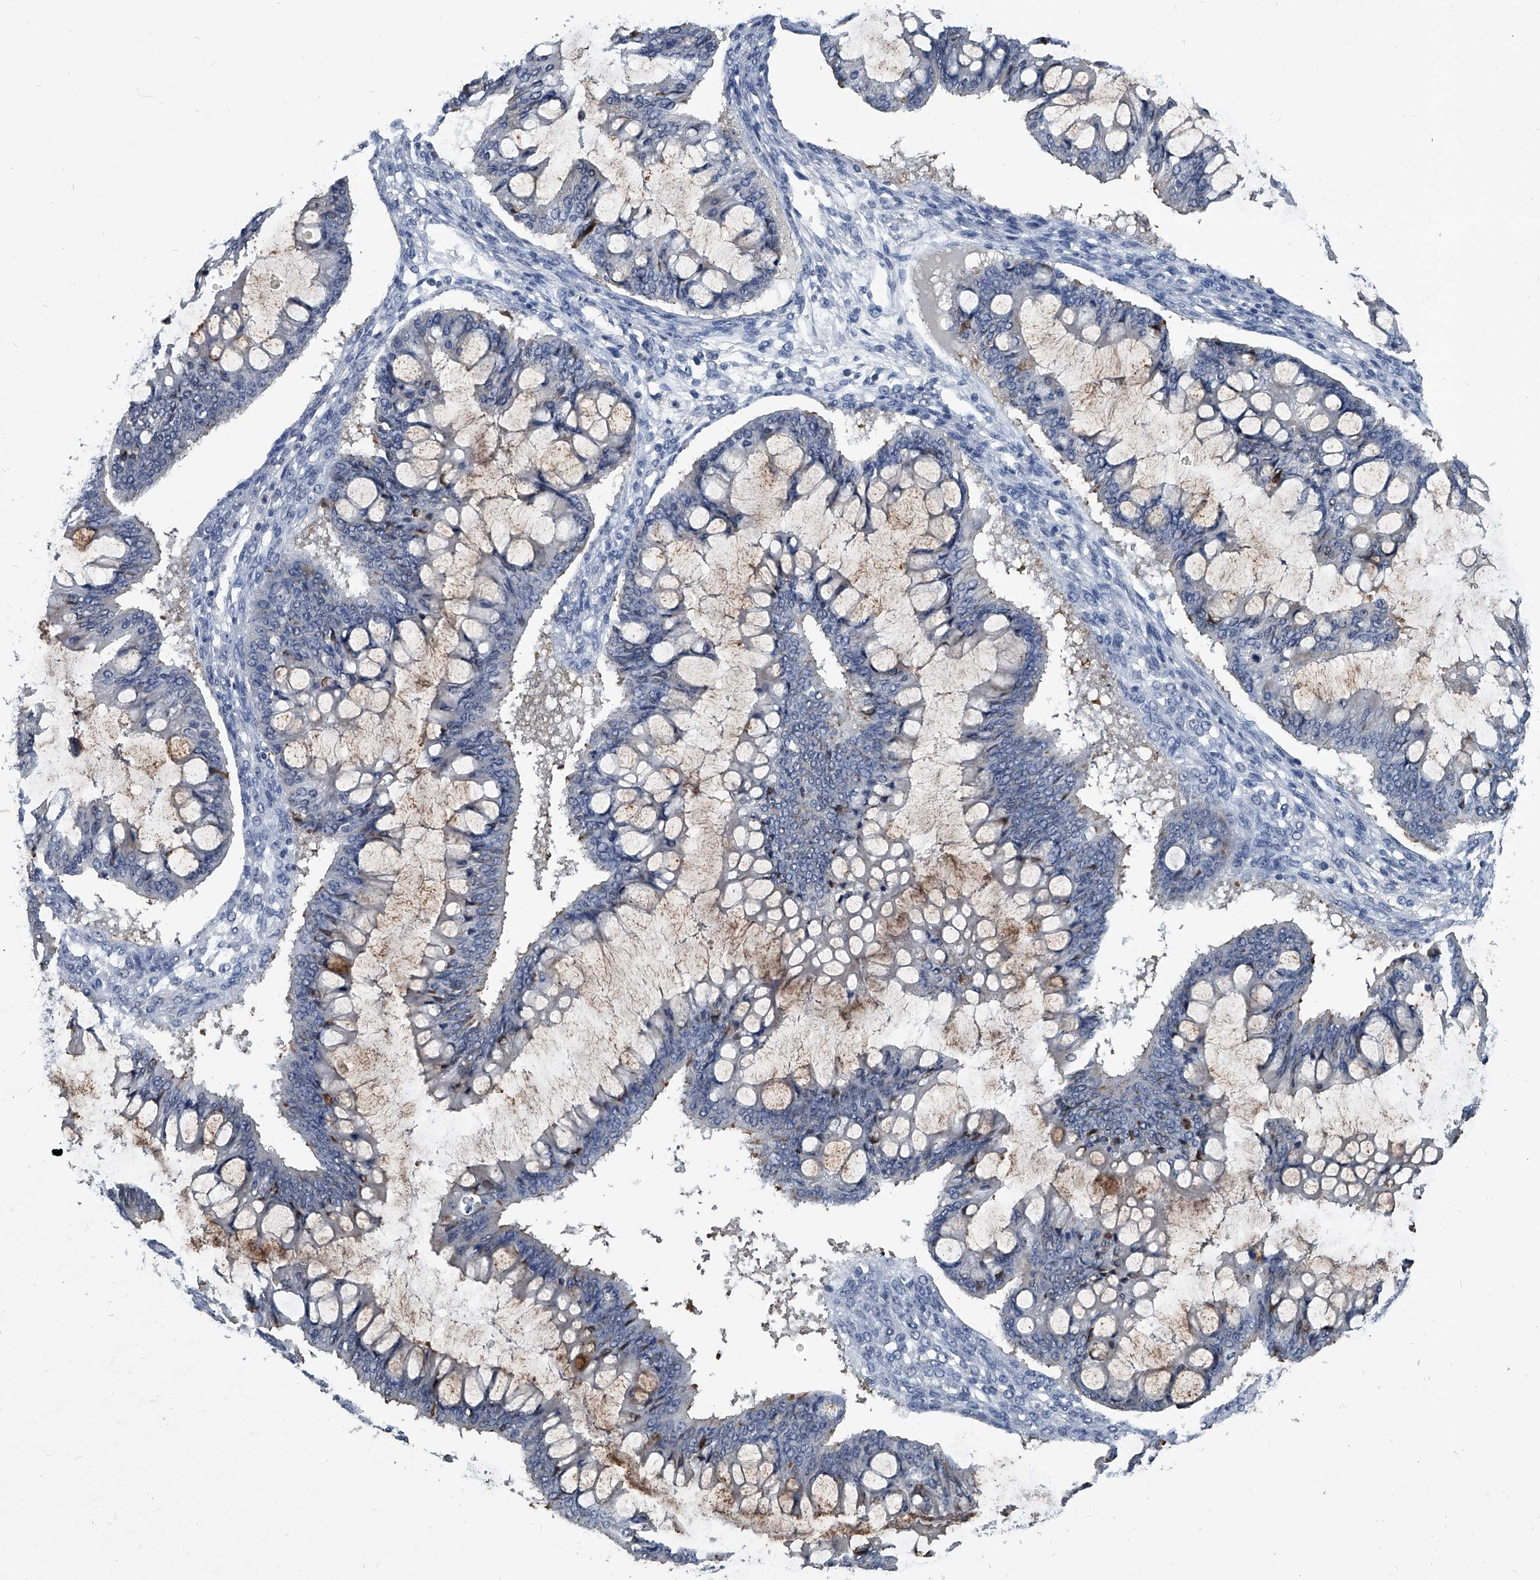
{"staining": {"intensity": "weak", "quantity": "<25%", "location": "cytoplasmic/membranous"}, "tissue": "ovarian cancer", "cell_type": "Tumor cells", "image_type": "cancer", "snomed": [{"axis": "morphology", "description": "Cystadenocarcinoma, mucinous, NOS"}, {"axis": "topography", "description": "Ovary"}], "caption": "The IHC photomicrograph has no significant positivity in tumor cells of ovarian cancer (mucinous cystadenocarcinoma) tissue.", "gene": "BCAS1", "patient": {"sex": "female", "age": 73}}